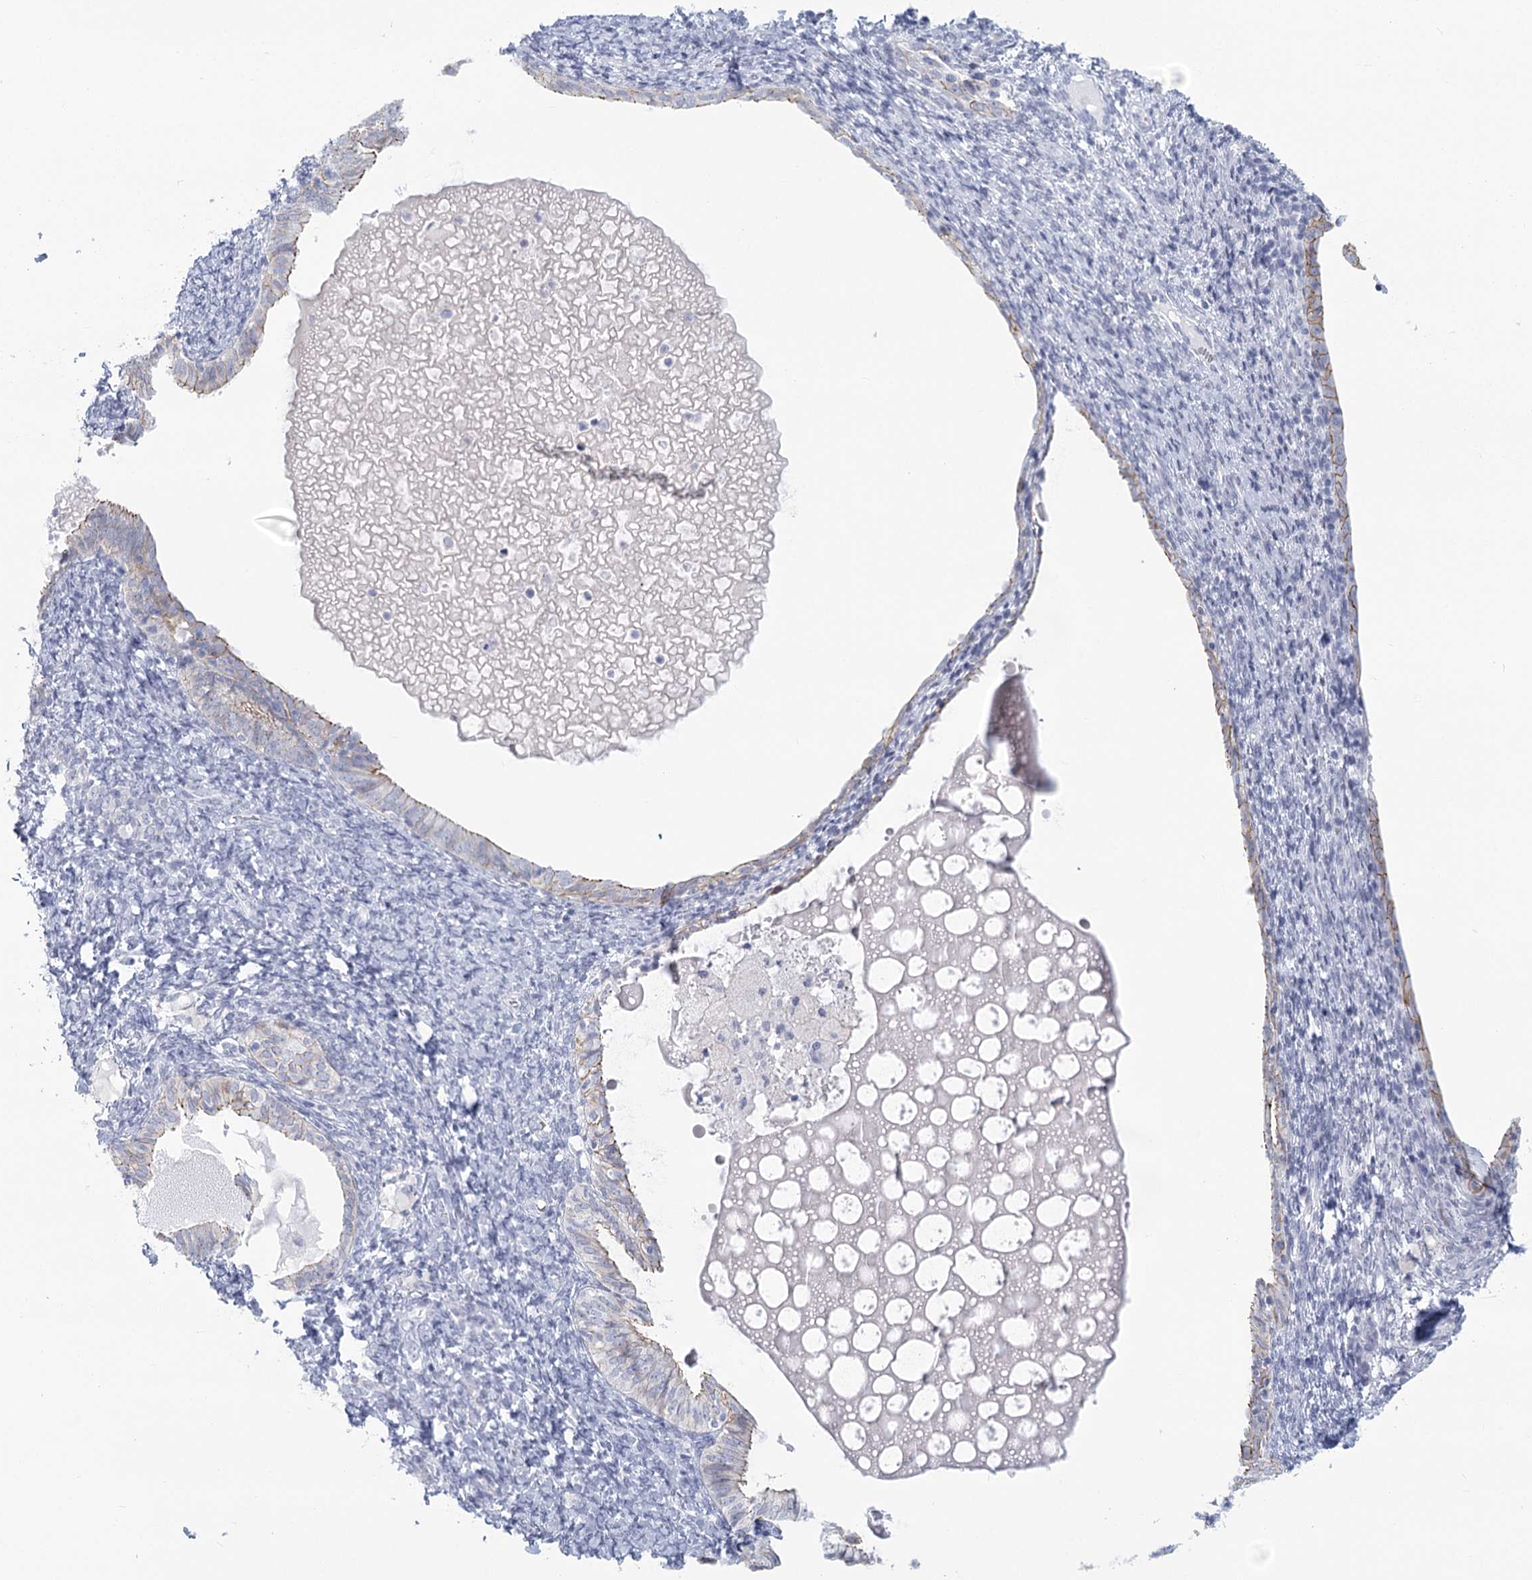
{"staining": {"intensity": "negative", "quantity": "none", "location": "none"}, "tissue": "endometrium", "cell_type": "Cells in endometrial stroma", "image_type": "normal", "snomed": [{"axis": "morphology", "description": "Normal tissue, NOS"}, {"axis": "topography", "description": "Endometrium"}], "caption": "A high-resolution image shows immunohistochemistry staining of benign endometrium, which demonstrates no significant positivity in cells in endometrial stroma.", "gene": "WNT8B", "patient": {"sex": "female", "age": 72}}